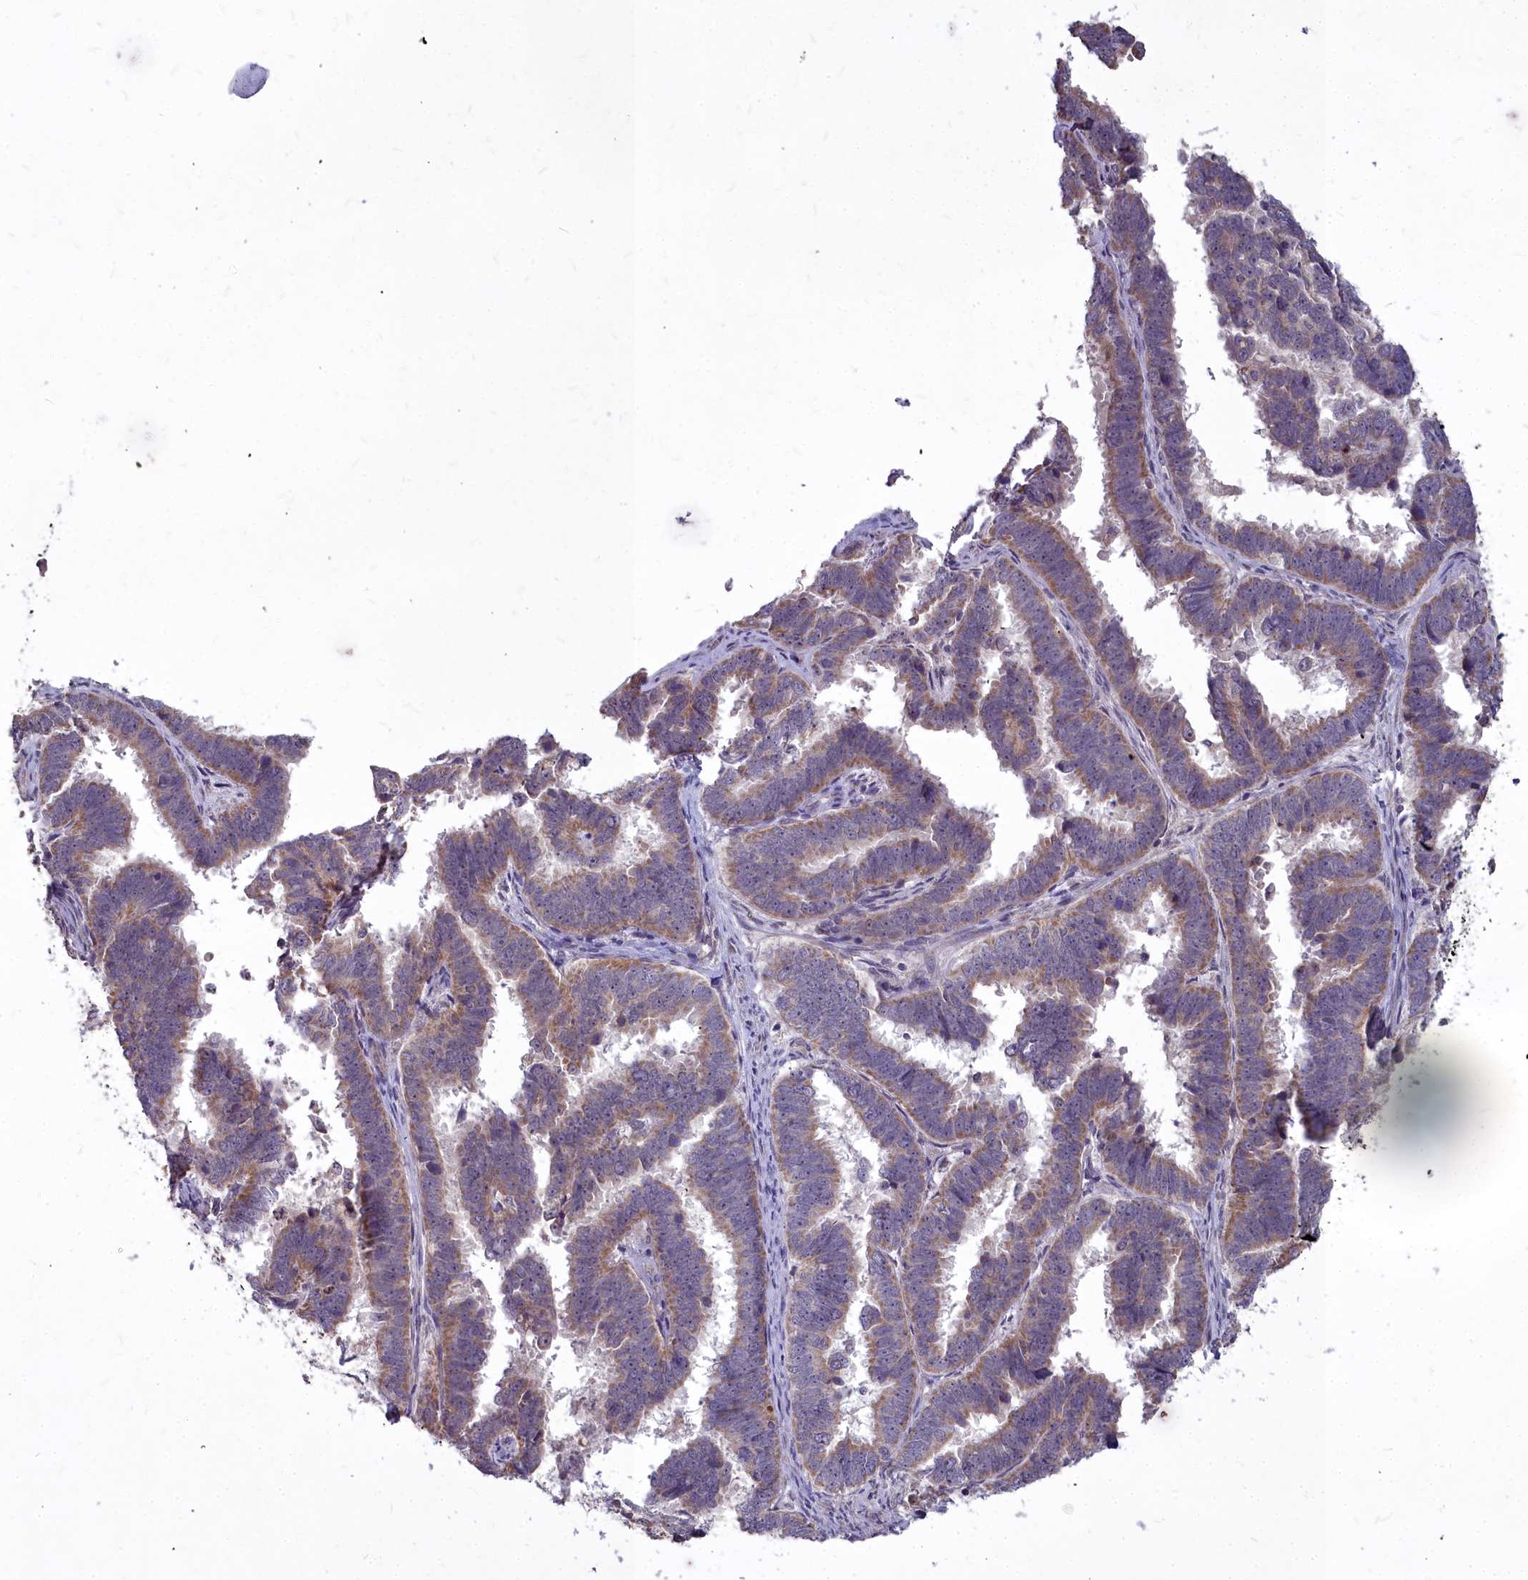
{"staining": {"intensity": "moderate", "quantity": ">75%", "location": "cytoplasmic/membranous"}, "tissue": "endometrial cancer", "cell_type": "Tumor cells", "image_type": "cancer", "snomed": [{"axis": "morphology", "description": "Adenocarcinoma, NOS"}, {"axis": "topography", "description": "Endometrium"}], "caption": "Immunohistochemistry (IHC) image of neoplastic tissue: endometrial cancer (adenocarcinoma) stained using immunohistochemistry (IHC) displays medium levels of moderate protein expression localized specifically in the cytoplasmic/membranous of tumor cells, appearing as a cytoplasmic/membranous brown color.", "gene": "MICU2", "patient": {"sex": "female", "age": 75}}